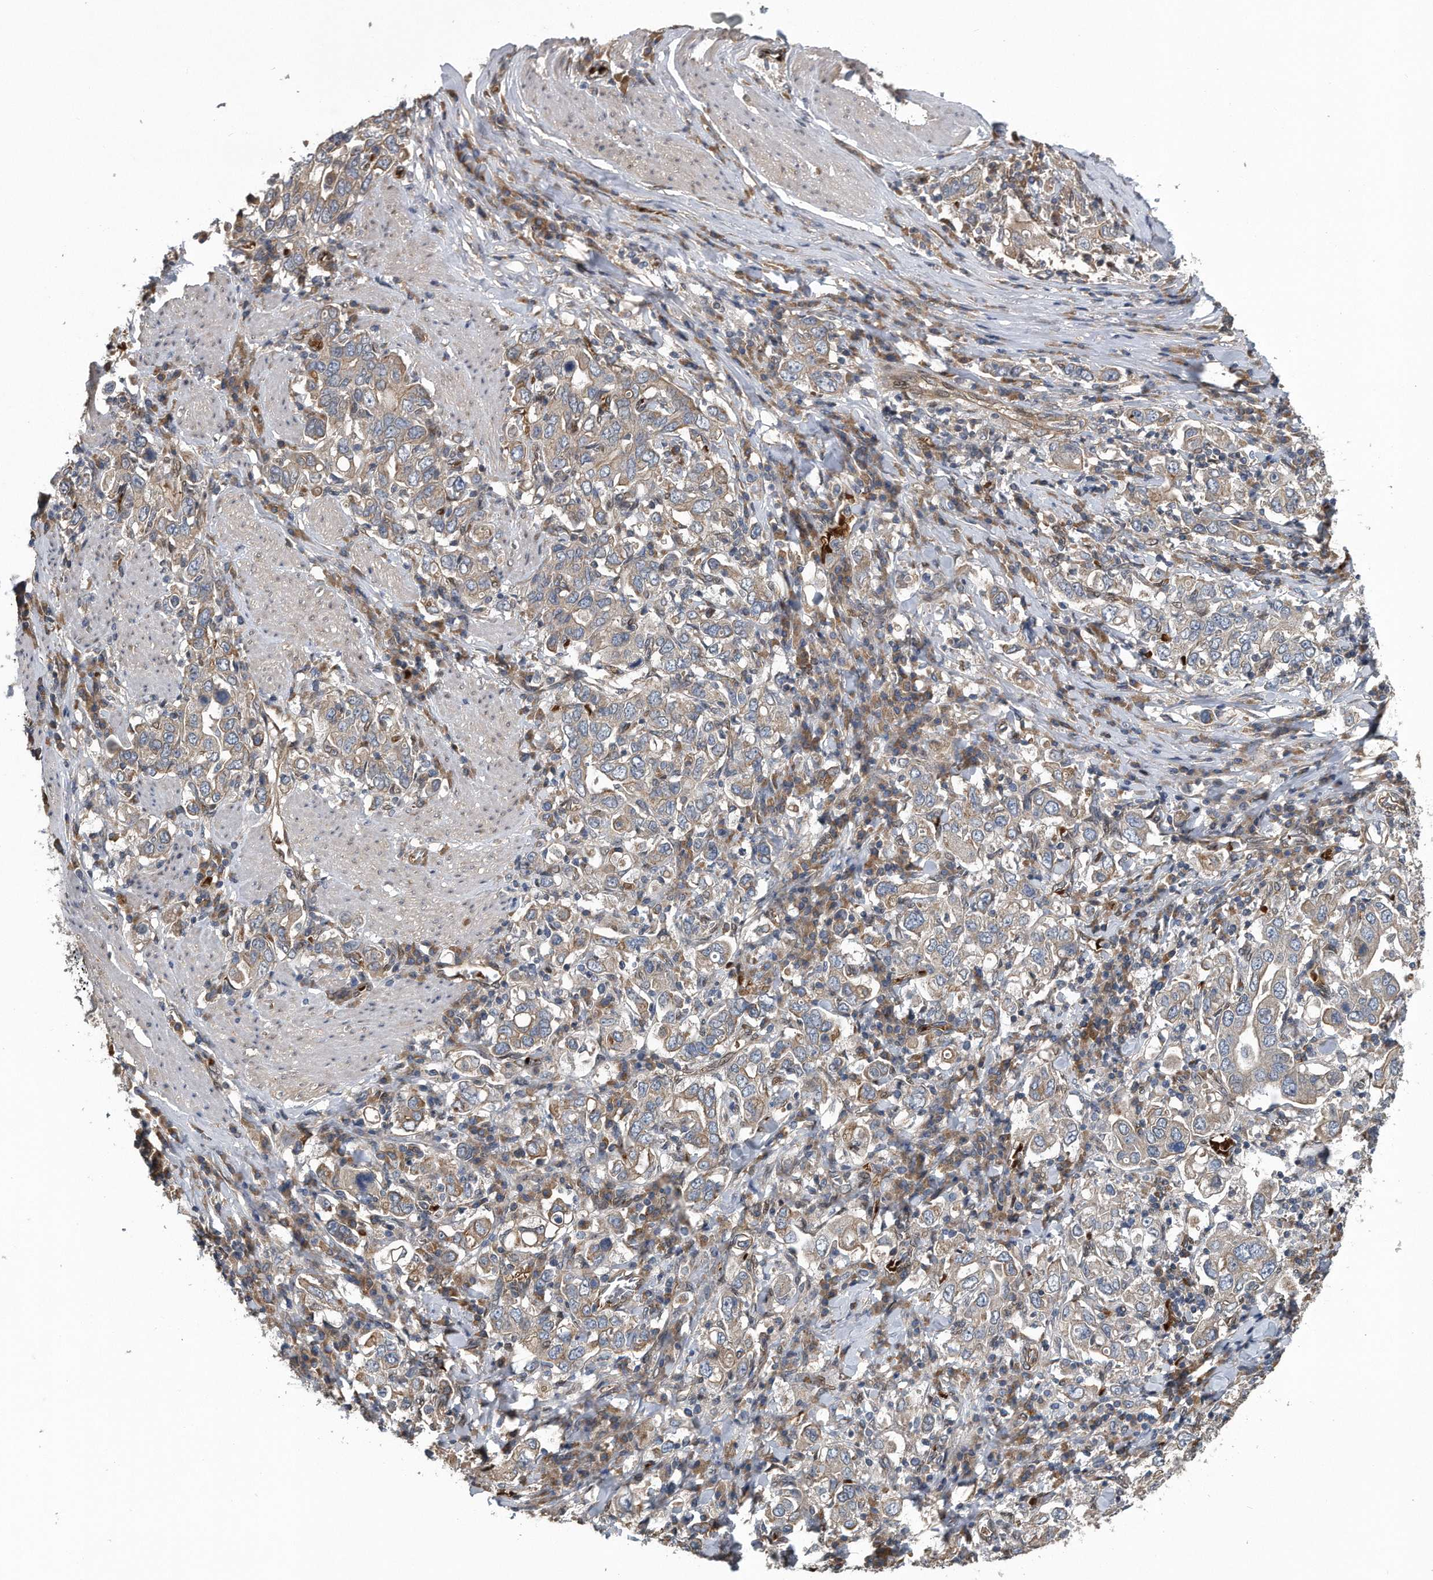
{"staining": {"intensity": "weak", "quantity": "25%-75%", "location": "cytoplasmic/membranous"}, "tissue": "stomach cancer", "cell_type": "Tumor cells", "image_type": "cancer", "snomed": [{"axis": "morphology", "description": "Adenocarcinoma, NOS"}, {"axis": "topography", "description": "Stomach, upper"}], "caption": "A high-resolution image shows IHC staining of stomach cancer, which demonstrates weak cytoplasmic/membranous expression in approximately 25%-75% of tumor cells.", "gene": "ZNF79", "patient": {"sex": "male", "age": 62}}